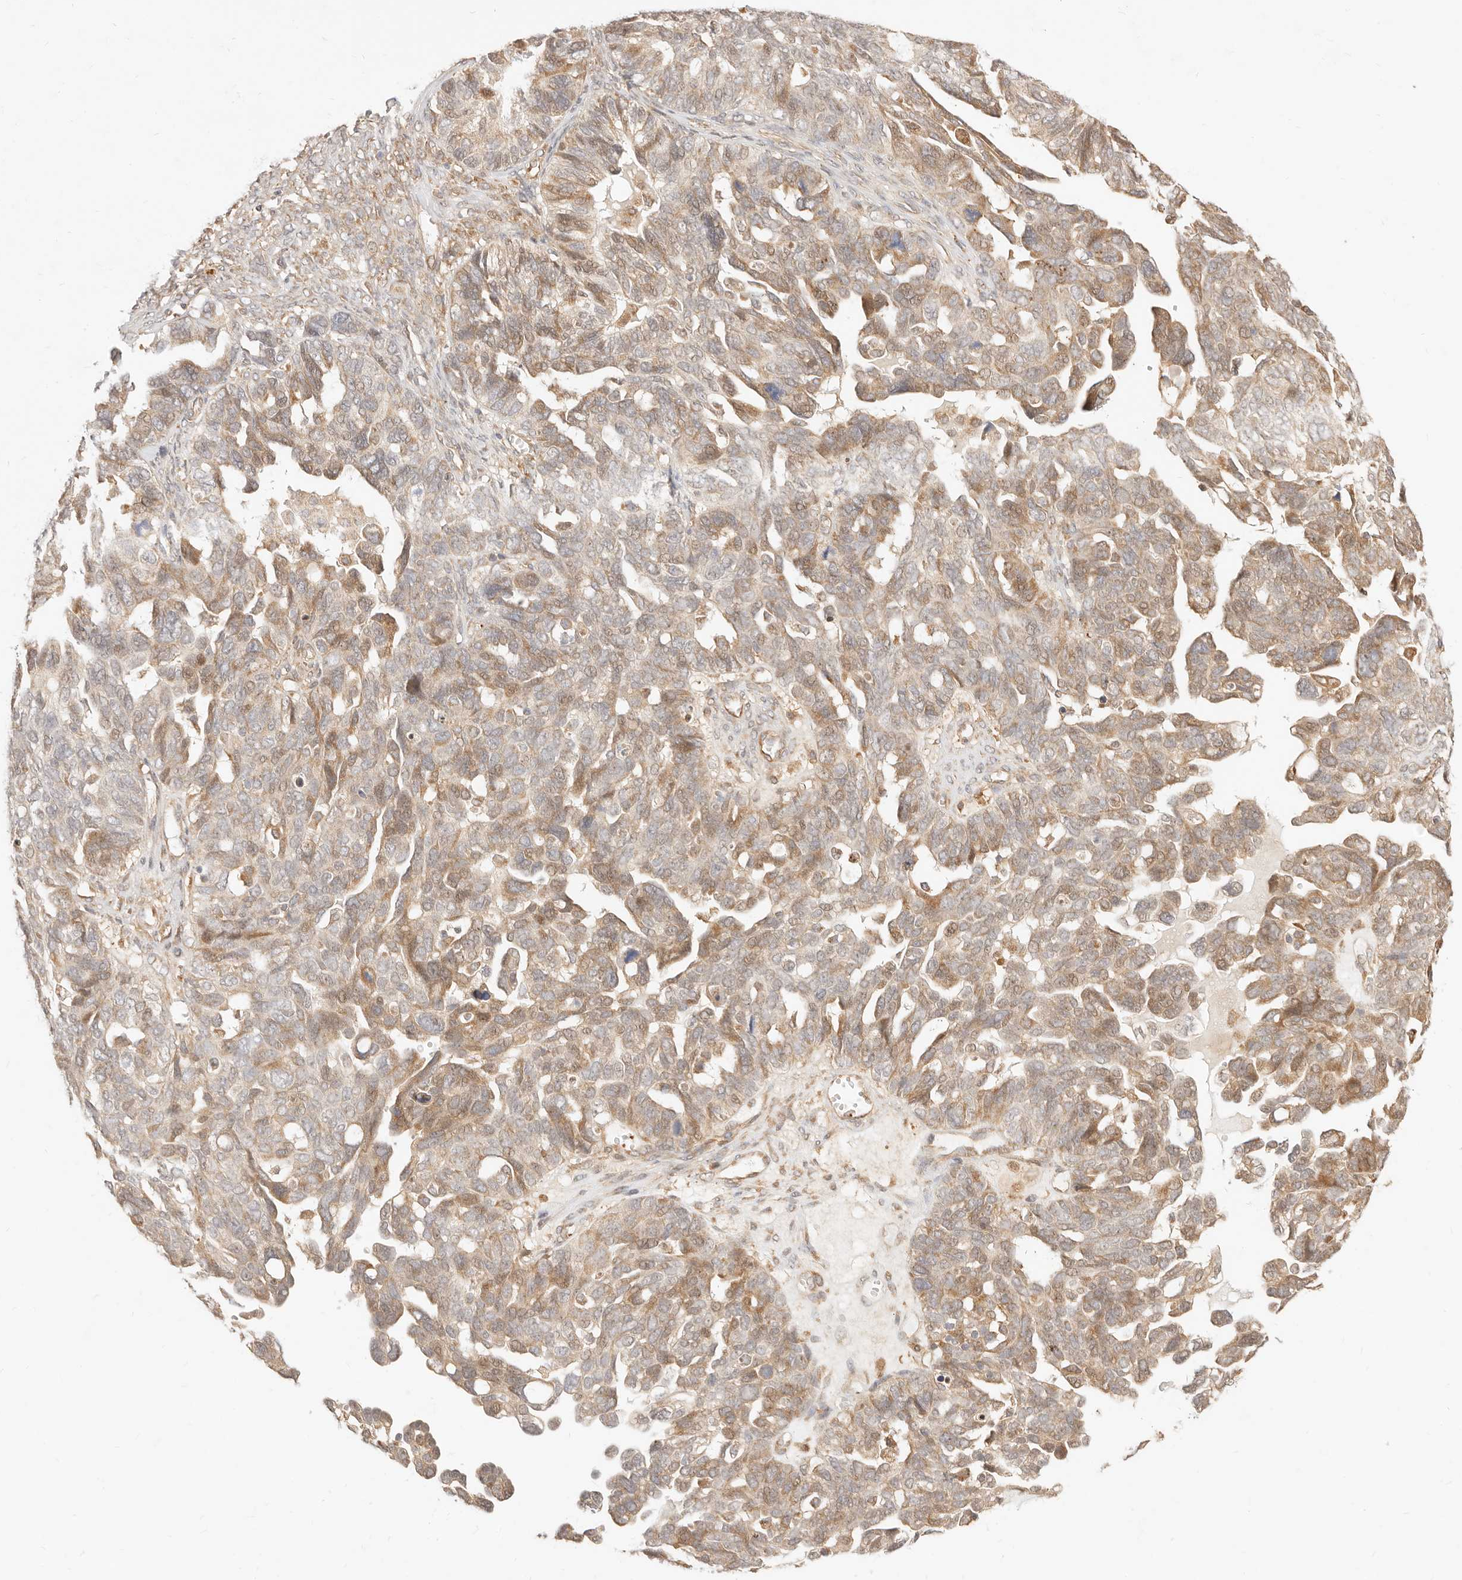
{"staining": {"intensity": "moderate", "quantity": "25%-75%", "location": "cytoplasmic/membranous"}, "tissue": "ovarian cancer", "cell_type": "Tumor cells", "image_type": "cancer", "snomed": [{"axis": "morphology", "description": "Cystadenocarcinoma, serous, NOS"}, {"axis": "topography", "description": "Ovary"}], "caption": "Protein expression analysis of serous cystadenocarcinoma (ovarian) demonstrates moderate cytoplasmic/membranous staining in about 25%-75% of tumor cells.", "gene": "UBXN10", "patient": {"sex": "female", "age": 79}}